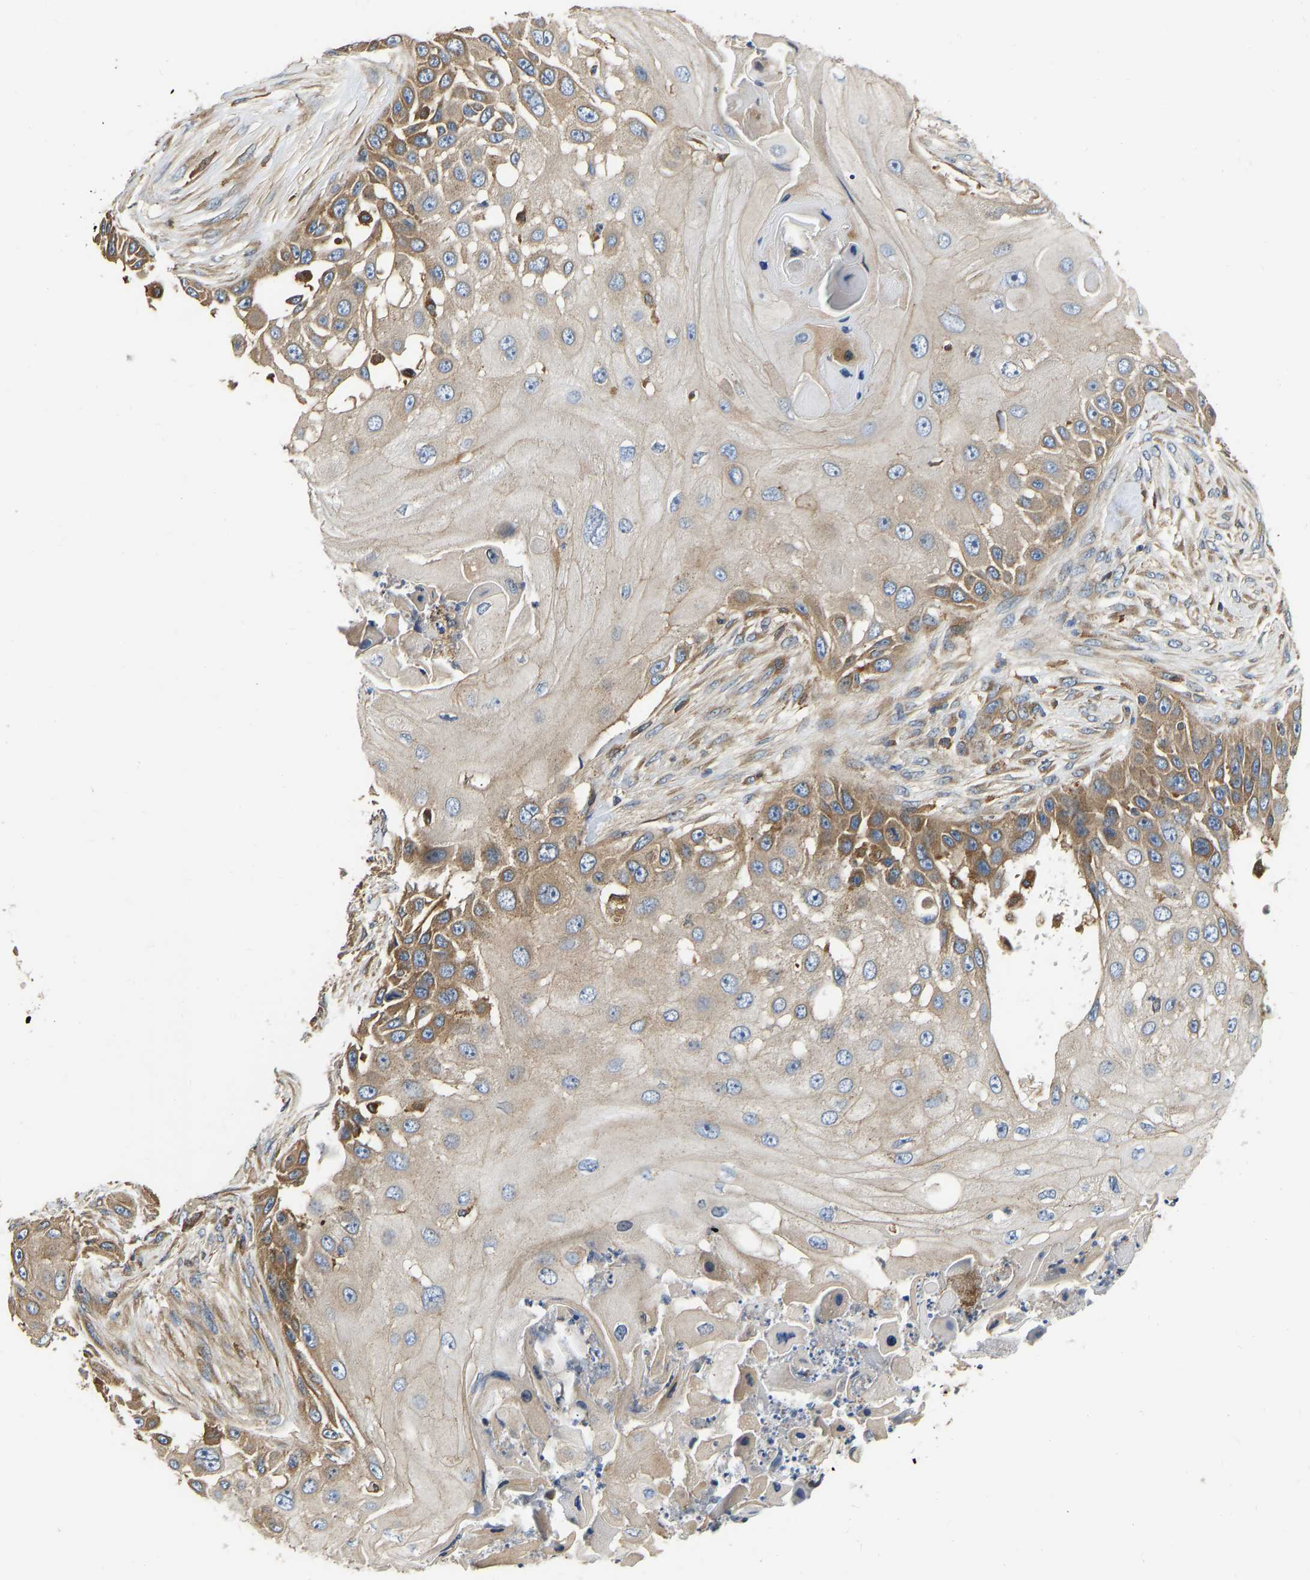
{"staining": {"intensity": "moderate", "quantity": "25%-75%", "location": "cytoplasmic/membranous"}, "tissue": "skin cancer", "cell_type": "Tumor cells", "image_type": "cancer", "snomed": [{"axis": "morphology", "description": "Squamous cell carcinoma, NOS"}, {"axis": "topography", "description": "Skin"}], "caption": "Skin cancer was stained to show a protein in brown. There is medium levels of moderate cytoplasmic/membranous positivity in about 25%-75% of tumor cells. (brown staining indicates protein expression, while blue staining denotes nuclei).", "gene": "FLNB", "patient": {"sex": "female", "age": 44}}